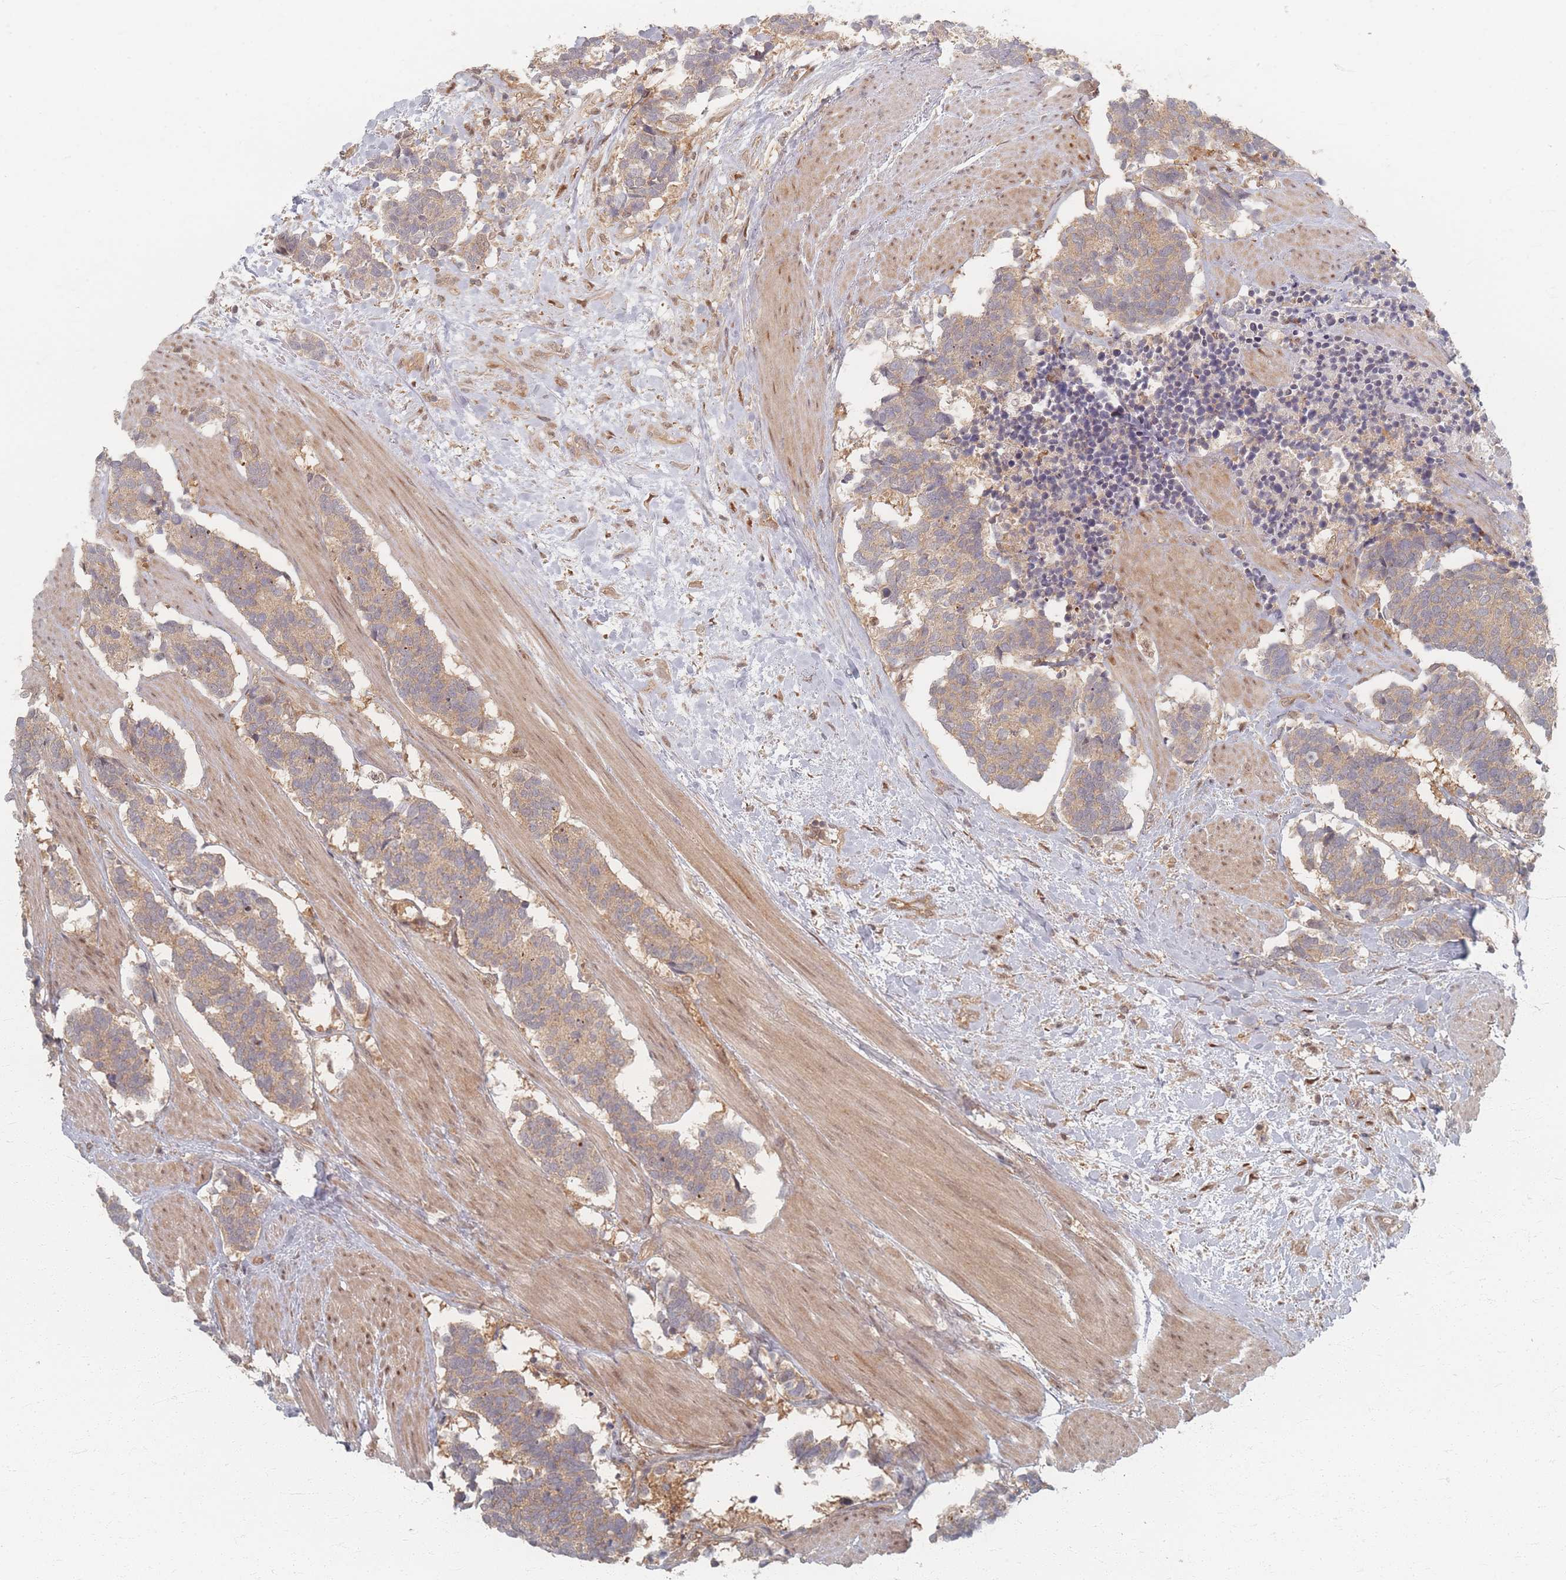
{"staining": {"intensity": "weak", "quantity": ">75%", "location": "cytoplasmic/membranous"}, "tissue": "carcinoid", "cell_type": "Tumor cells", "image_type": "cancer", "snomed": [{"axis": "morphology", "description": "Carcinoma, NOS"}, {"axis": "morphology", "description": "Carcinoid, malignant, NOS"}, {"axis": "topography", "description": "Prostate"}], "caption": "A low amount of weak cytoplasmic/membranous positivity is appreciated in approximately >75% of tumor cells in carcinoid tissue.", "gene": "PSMD9", "patient": {"sex": "male", "age": 57}}